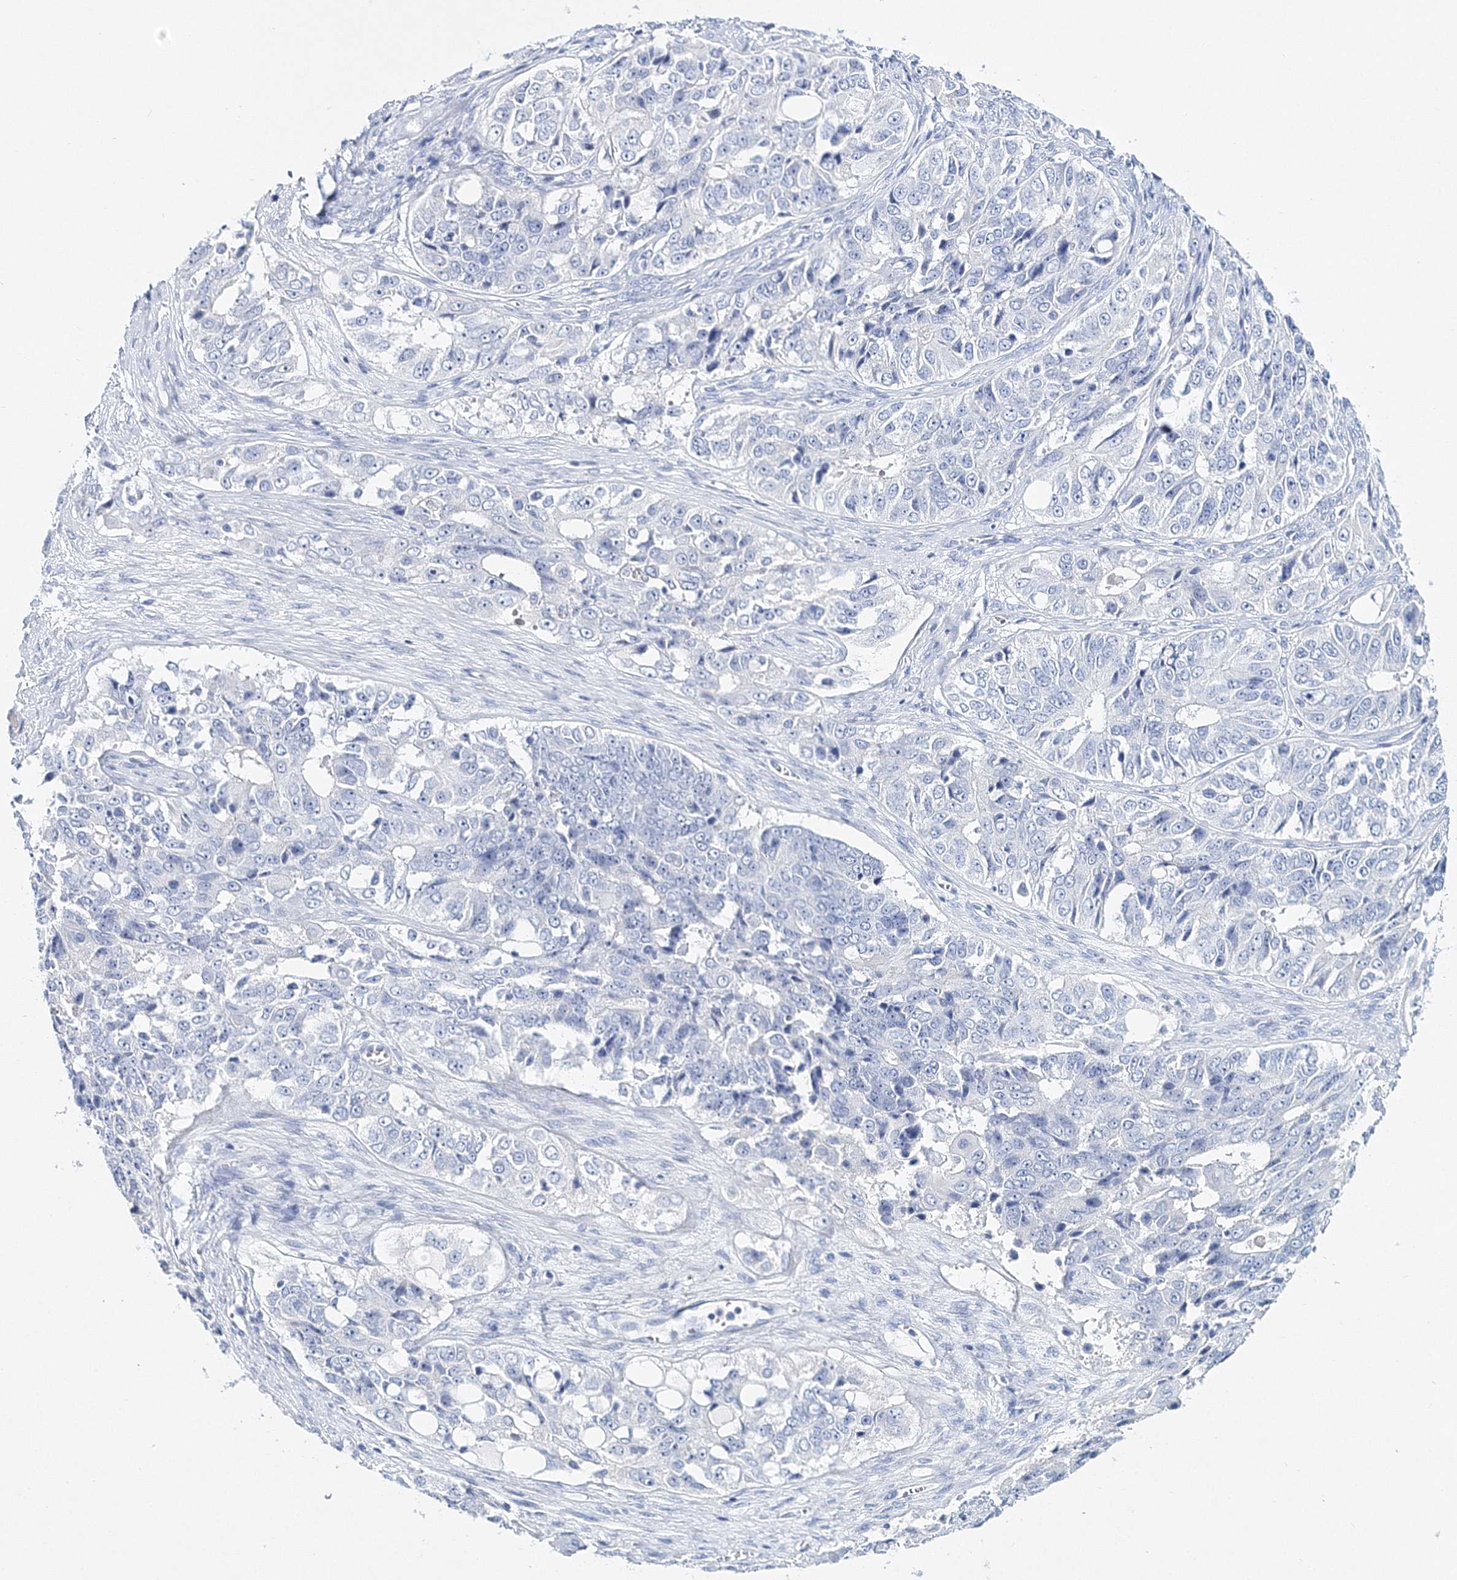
{"staining": {"intensity": "negative", "quantity": "none", "location": "none"}, "tissue": "ovarian cancer", "cell_type": "Tumor cells", "image_type": "cancer", "snomed": [{"axis": "morphology", "description": "Carcinoma, endometroid"}, {"axis": "topography", "description": "Ovary"}], "caption": "Human ovarian endometroid carcinoma stained for a protein using immunohistochemistry (IHC) exhibits no staining in tumor cells.", "gene": "MYOZ2", "patient": {"sex": "female", "age": 51}}